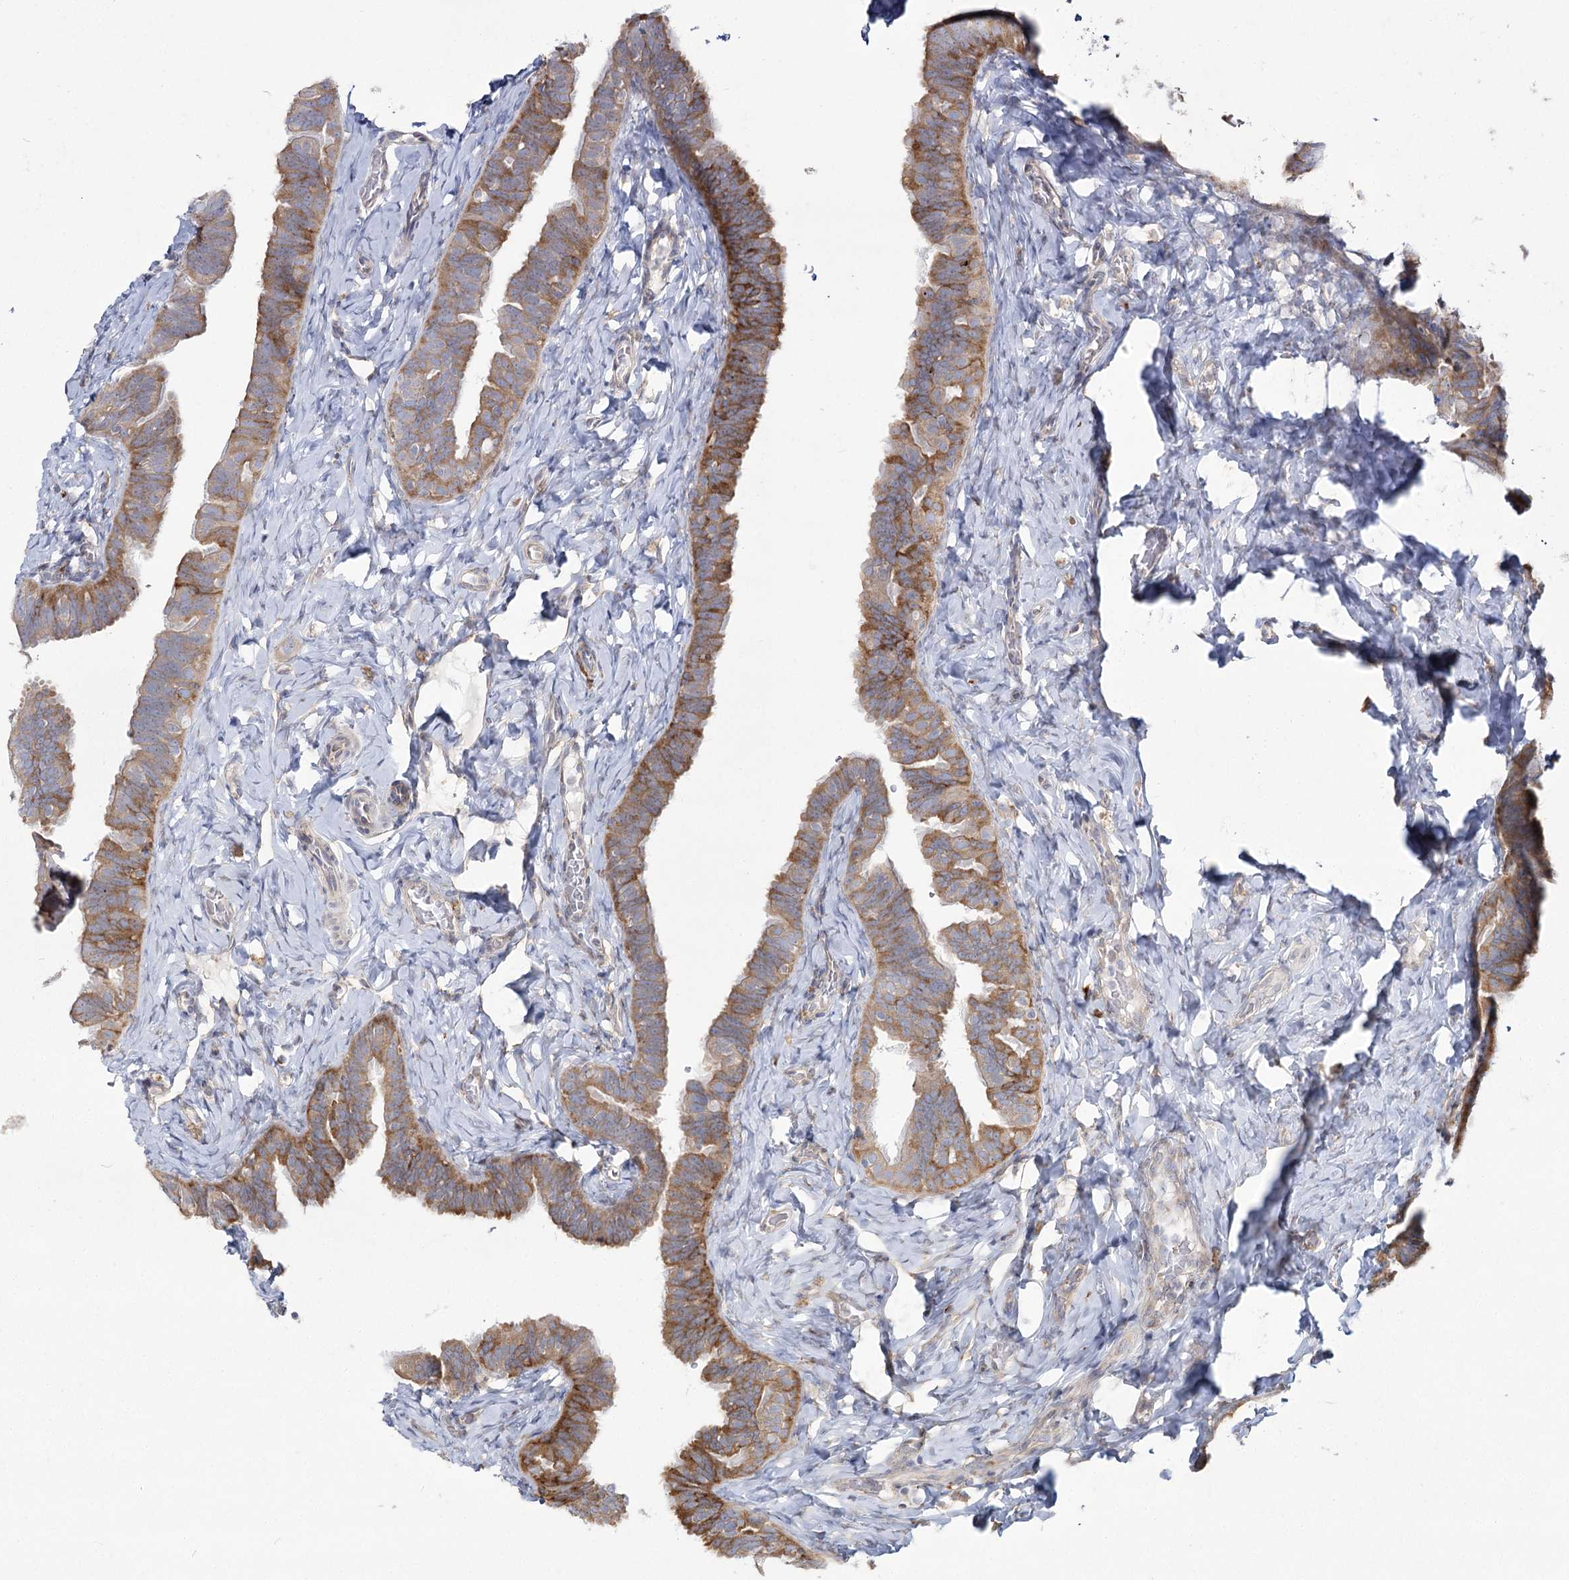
{"staining": {"intensity": "moderate", "quantity": ">75%", "location": "cytoplasmic/membranous"}, "tissue": "fallopian tube", "cell_type": "Glandular cells", "image_type": "normal", "snomed": [{"axis": "morphology", "description": "Normal tissue, NOS"}, {"axis": "topography", "description": "Fallopian tube"}], "caption": "Immunohistochemistry (IHC) photomicrograph of benign fallopian tube: fallopian tube stained using immunohistochemistry demonstrates medium levels of moderate protein expression localized specifically in the cytoplasmic/membranous of glandular cells, appearing as a cytoplasmic/membranous brown color.", "gene": "NHLRC2", "patient": {"sex": "female", "age": 39}}